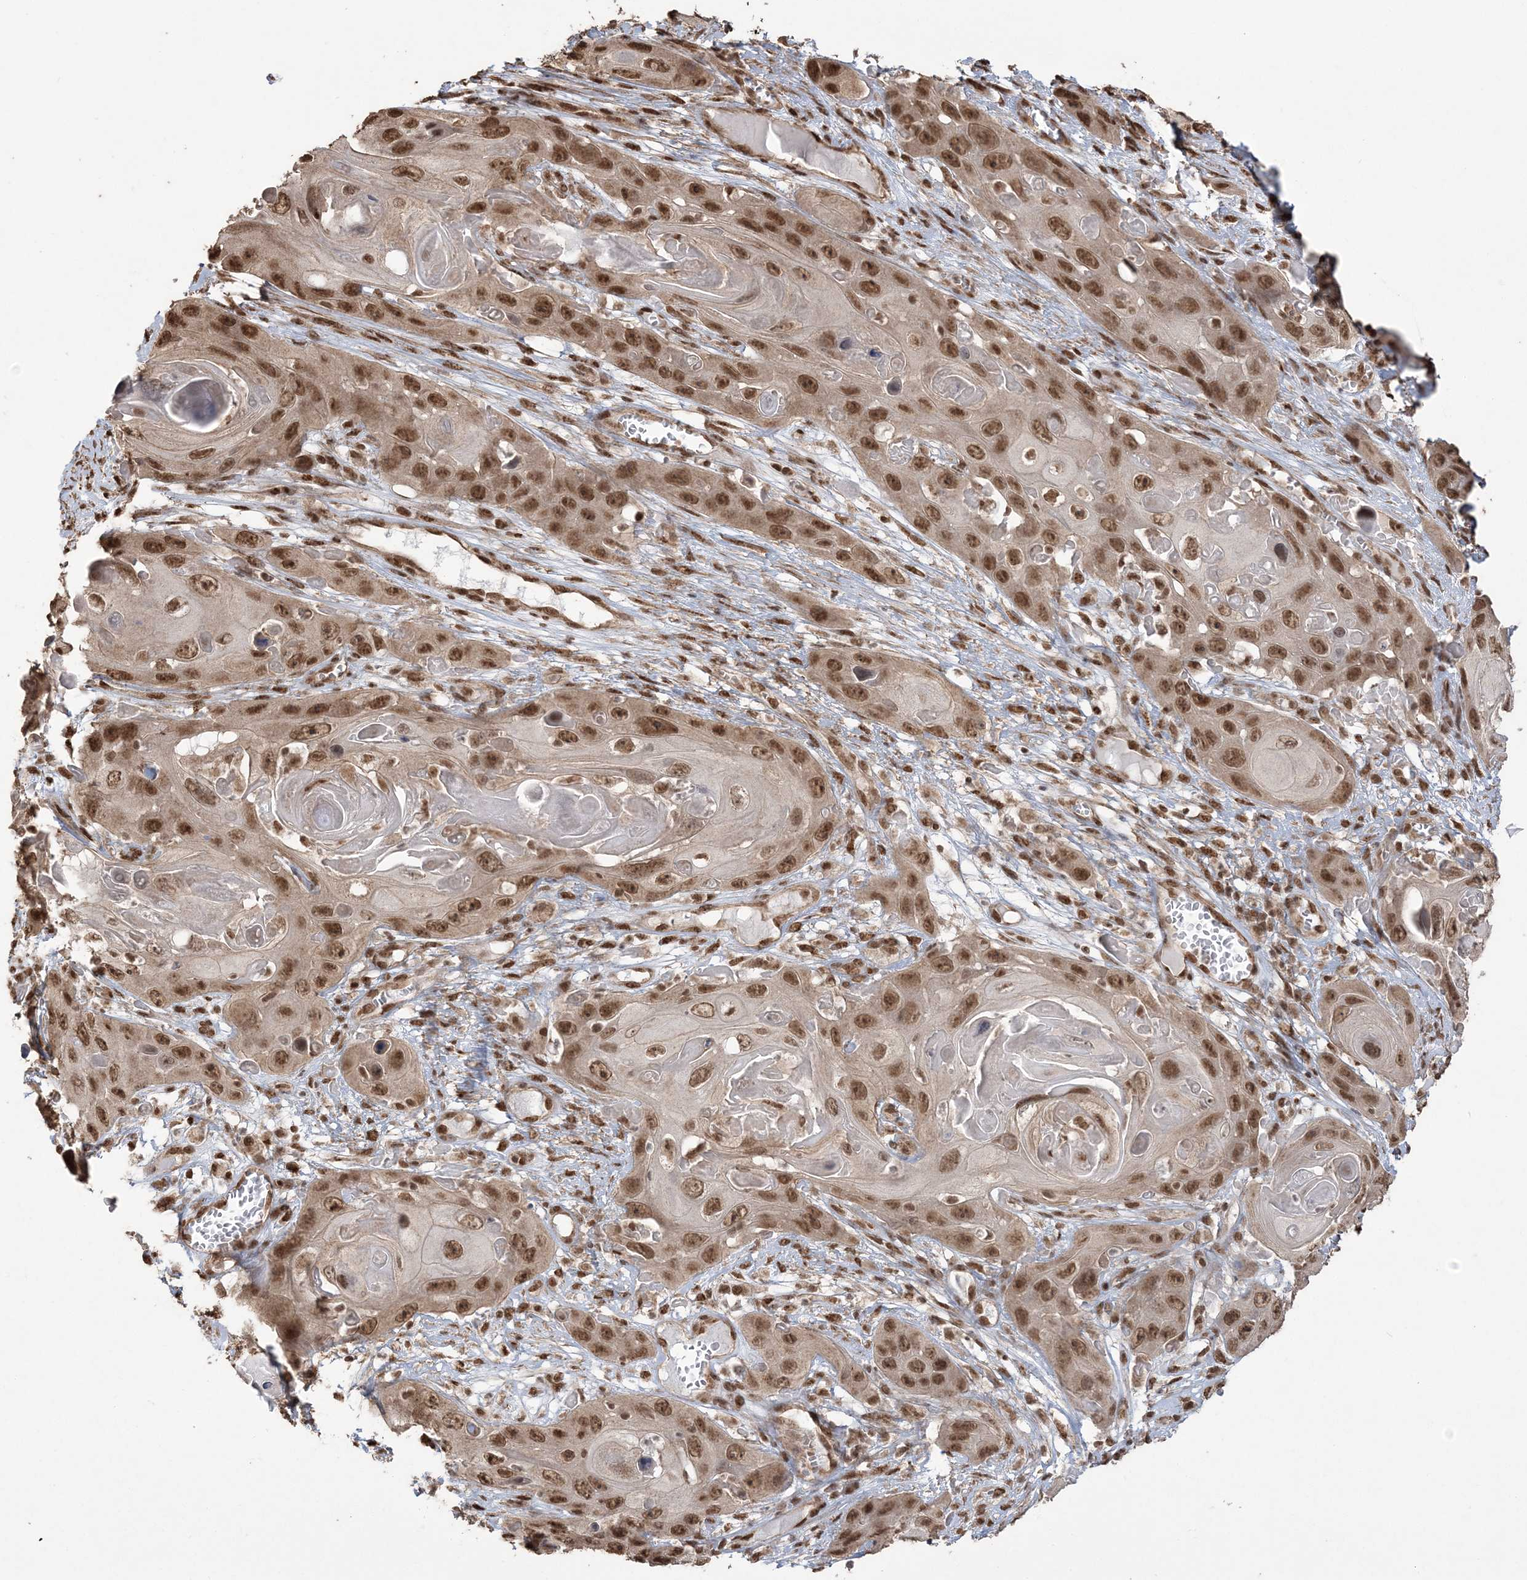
{"staining": {"intensity": "moderate", "quantity": ">75%", "location": "nuclear"}, "tissue": "skin cancer", "cell_type": "Tumor cells", "image_type": "cancer", "snomed": [{"axis": "morphology", "description": "Squamous cell carcinoma, NOS"}, {"axis": "topography", "description": "Skin"}], "caption": "Immunohistochemistry of squamous cell carcinoma (skin) shows medium levels of moderate nuclear positivity in approximately >75% of tumor cells.", "gene": "ZNF839", "patient": {"sex": "male", "age": 55}}